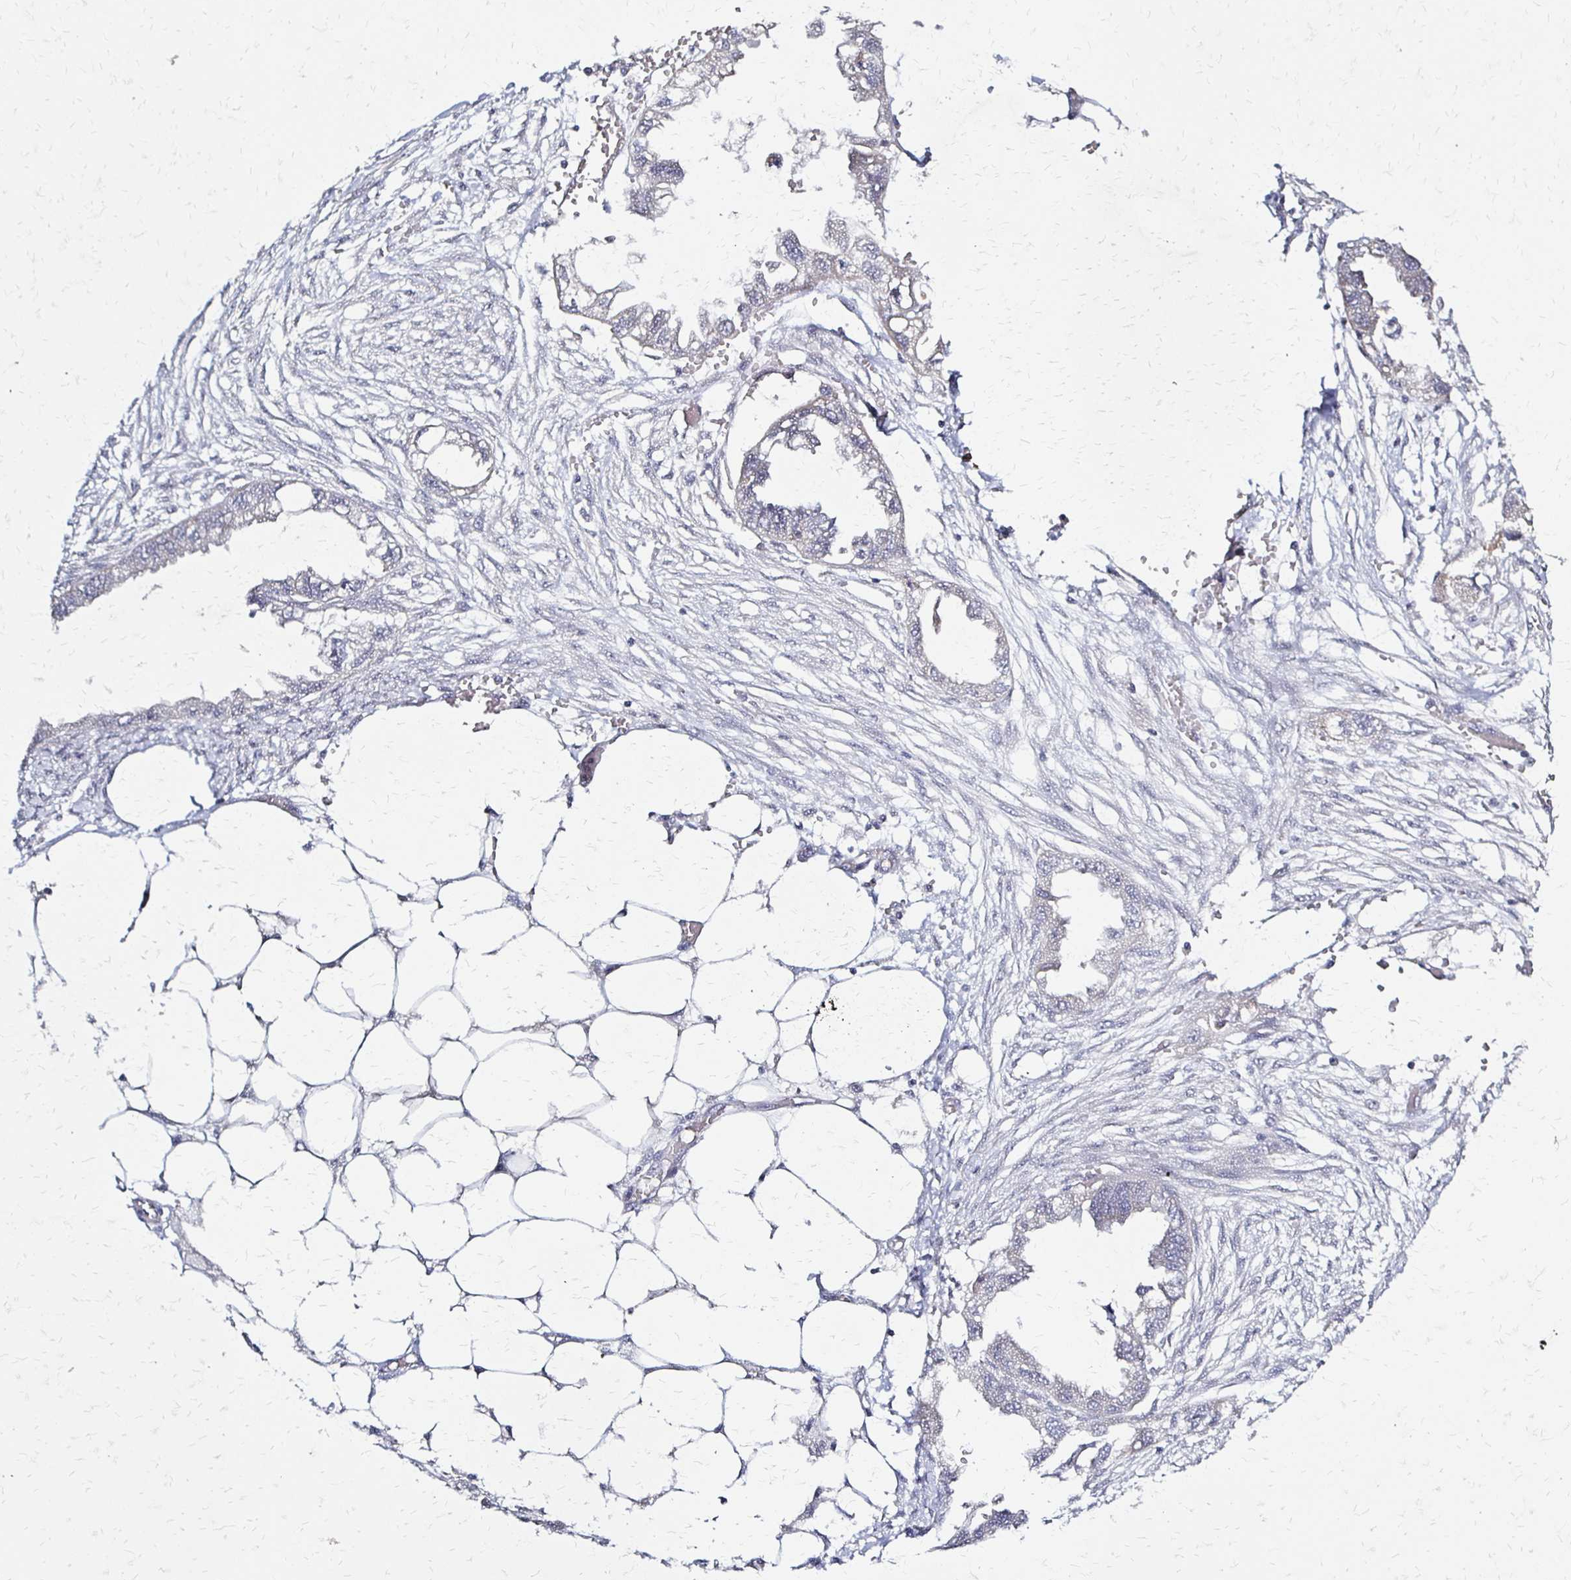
{"staining": {"intensity": "negative", "quantity": "none", "location": "none"}, "tissue": "endometrial cancer", "cell_type": "Tumor cells", "image_type": "cancer", "snomed": [{"axis": "morphology", "description": "Adenocarcinoma, NOS"}, {"axis": "morphology", "description": "Adenocarcinoma, metastatic, NOS"}, {"axis": "topography", "description": "Adipose tissue"}, {"axis": "topography", "description": "Endometrium"}], "caption": "High magnification brightfield microscopy of endometrial cancer stained with DAB (brown) and counterstained with hematoxylin (blue): tumor cells show no significant positivity.", "gene": "SLC9A9", "patient": {"sex": "female", "age": 67}}